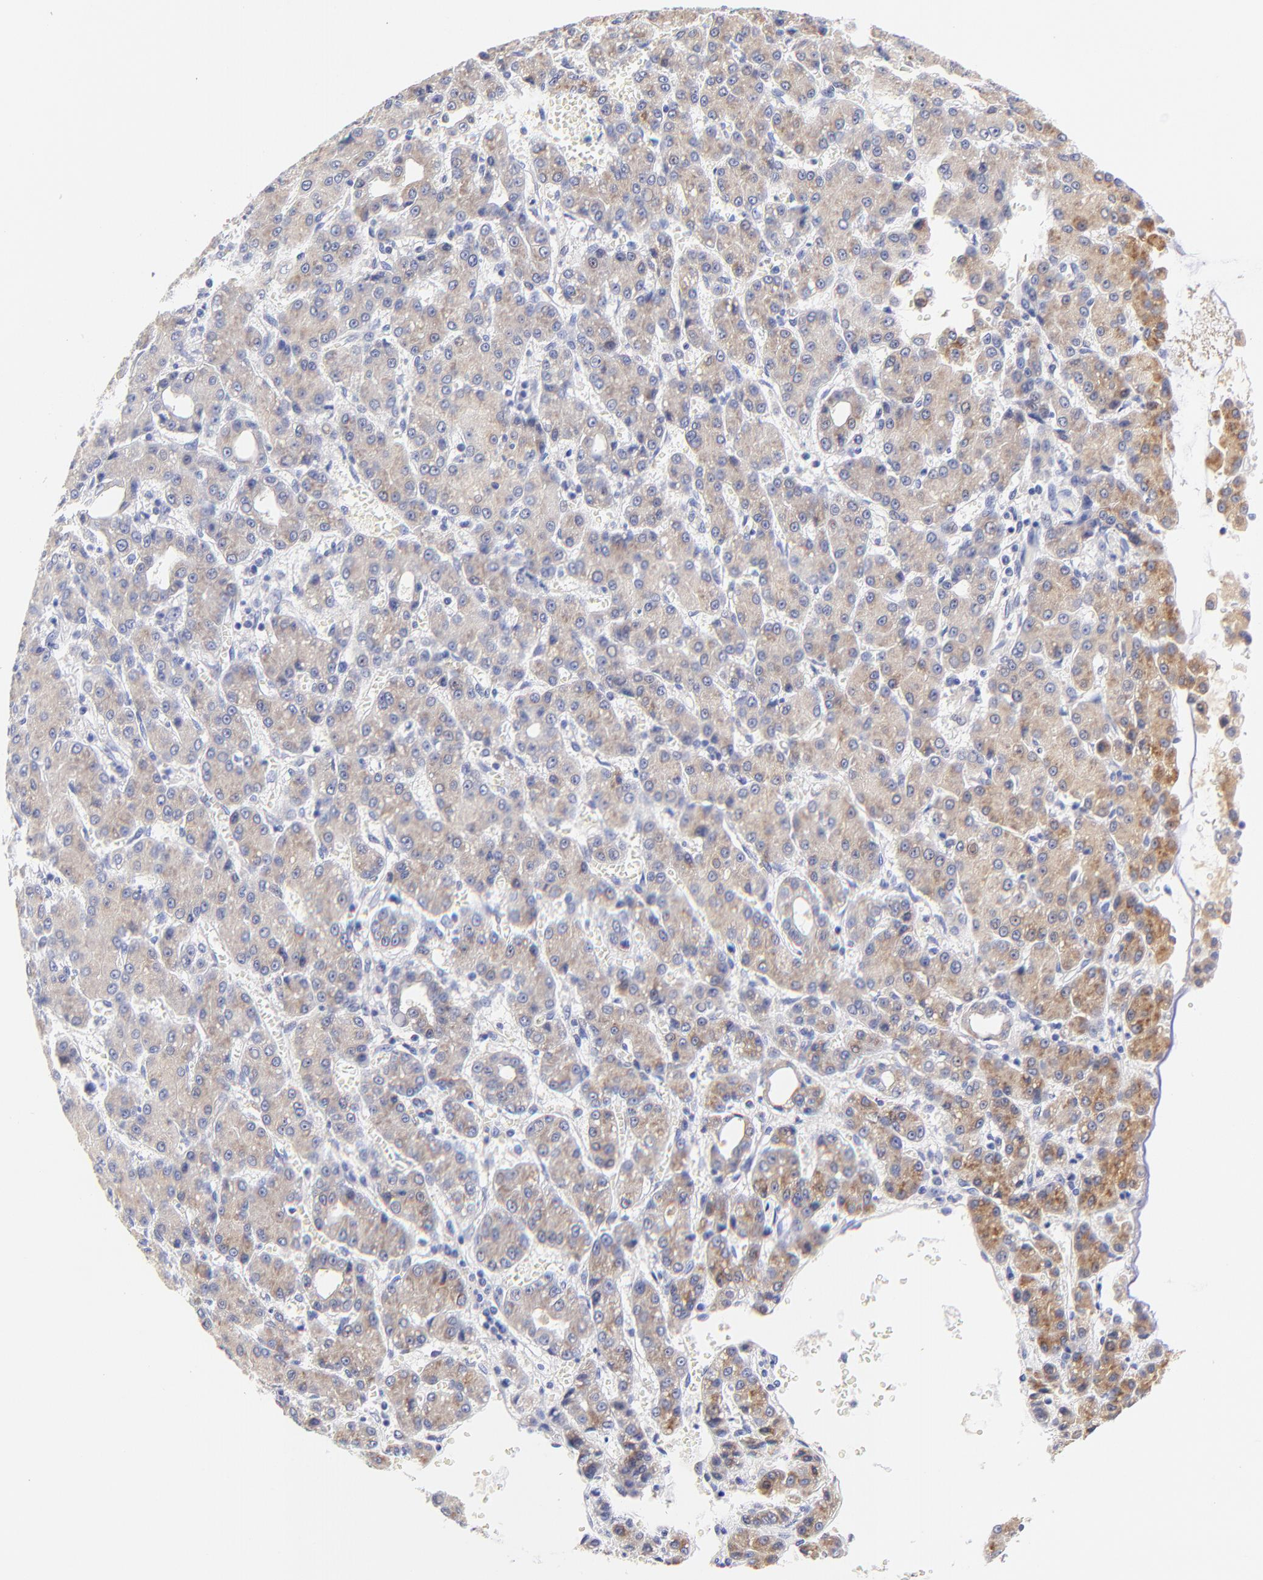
{"staining": {"intensity": "moderate", "quantity": ">75%", "location": "cytoplasmic/membranous"}, "tissue": "liver cancer", "cell_type": "Tumor cells", "image_type": "cancer", "snomed": [{"axis": "morphology", "description": "Carcinoma, Hepatocellular, NOS"}, {"axis": "topography", "description": "Liver"}], "caption": "This is an image of immunohistochemistry (IHC) staining of hepatocellular carcinoma (liver), which shows moderate expression in the cytoplasmic/membranous of tumor cells.", "gene": "EBP", "patient": {"sex": "male", "age": 69}}